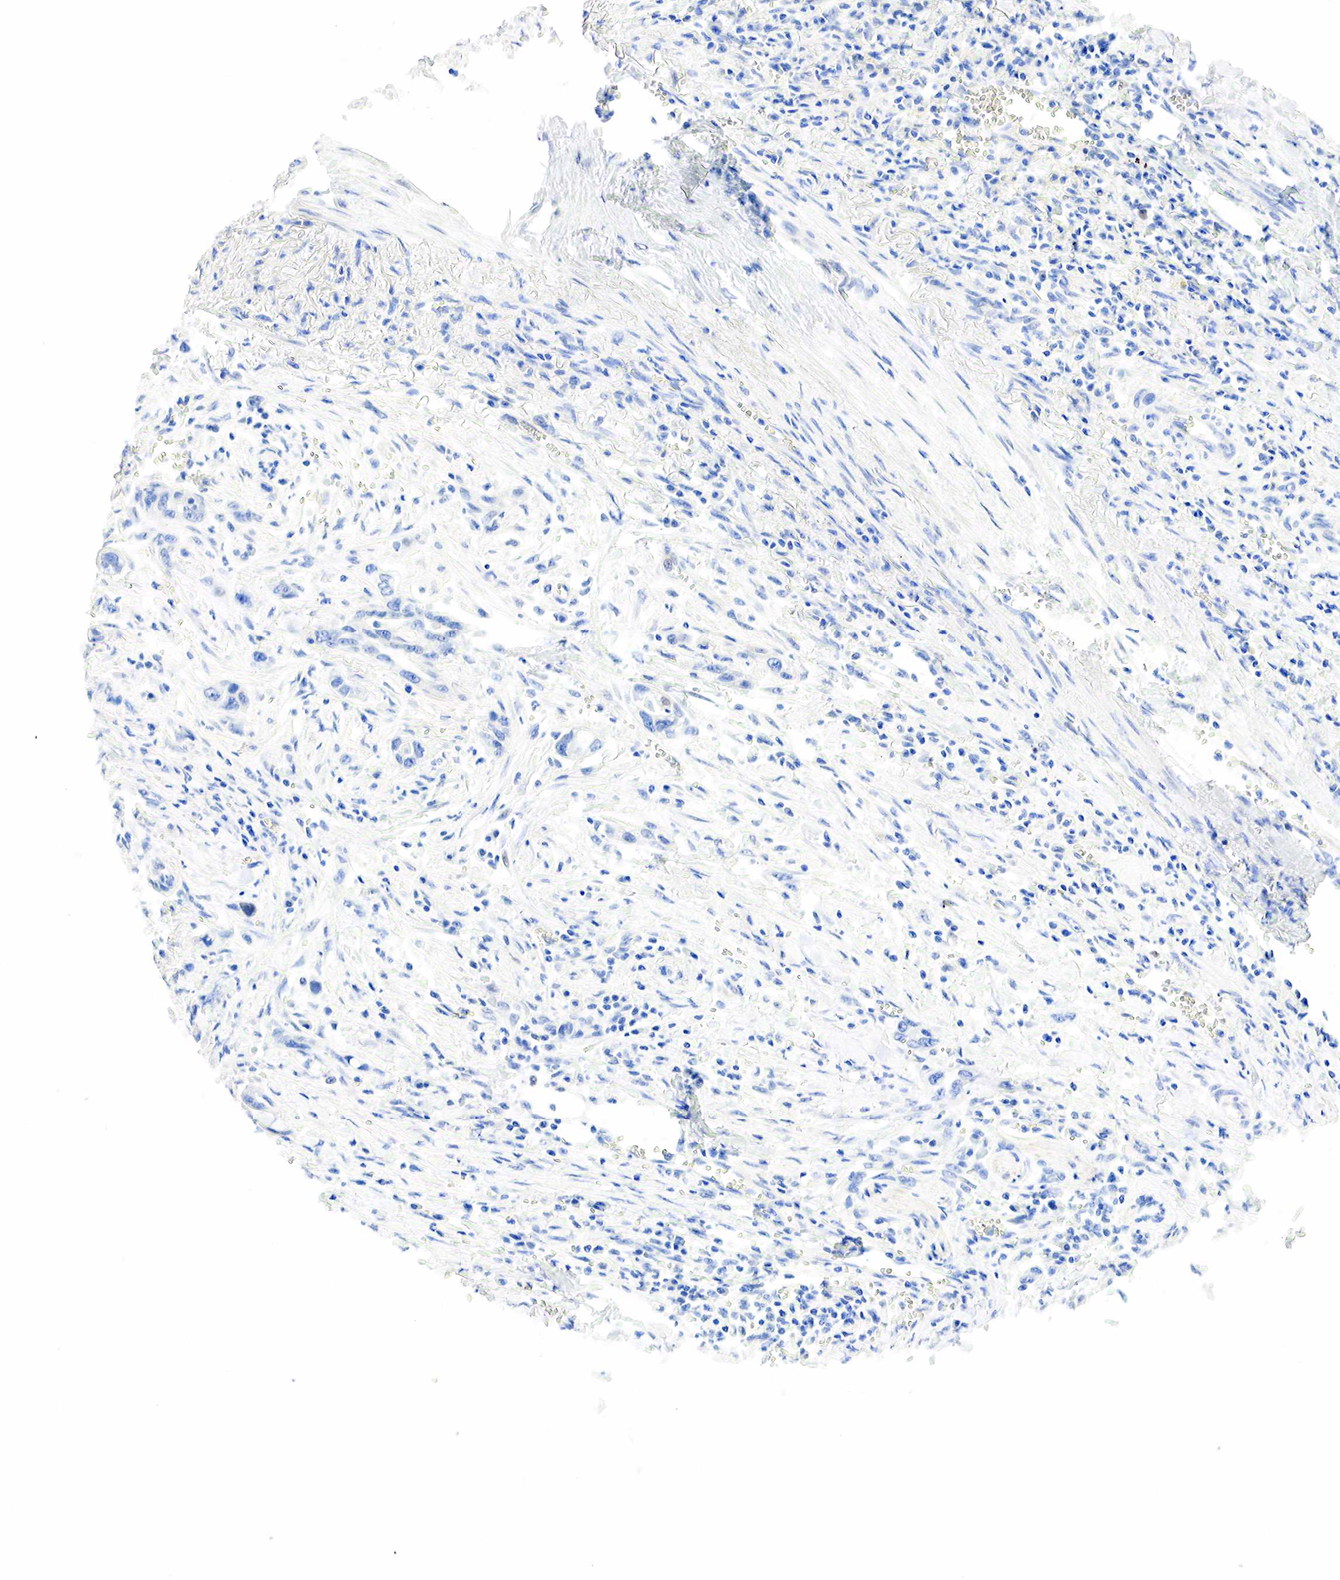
{"staining": {"intensity": "negative", "quantity": "none", "location": "none"}, "tissue": "pancreatic cancer", "cell_type": "Tumor cells", "image_type": "cancer", "snomed": [{"axis": "morphology", "description": "Adenocarcinoma, NOS"}, {"axis": "topography", "description": "Pancreas"}], "caption": "This histopathology image is of pancreatic adenocarcinoma stained with immunohistochemistry to label a protein in brown with the nuclei are counter-stained blue. There is no positivity in tumor cells. (Brightfield microscopy of DAB immunohistochemistry at high magnification).", "gene": "PGR", "patient": {"sex": "male", "age": 69}}